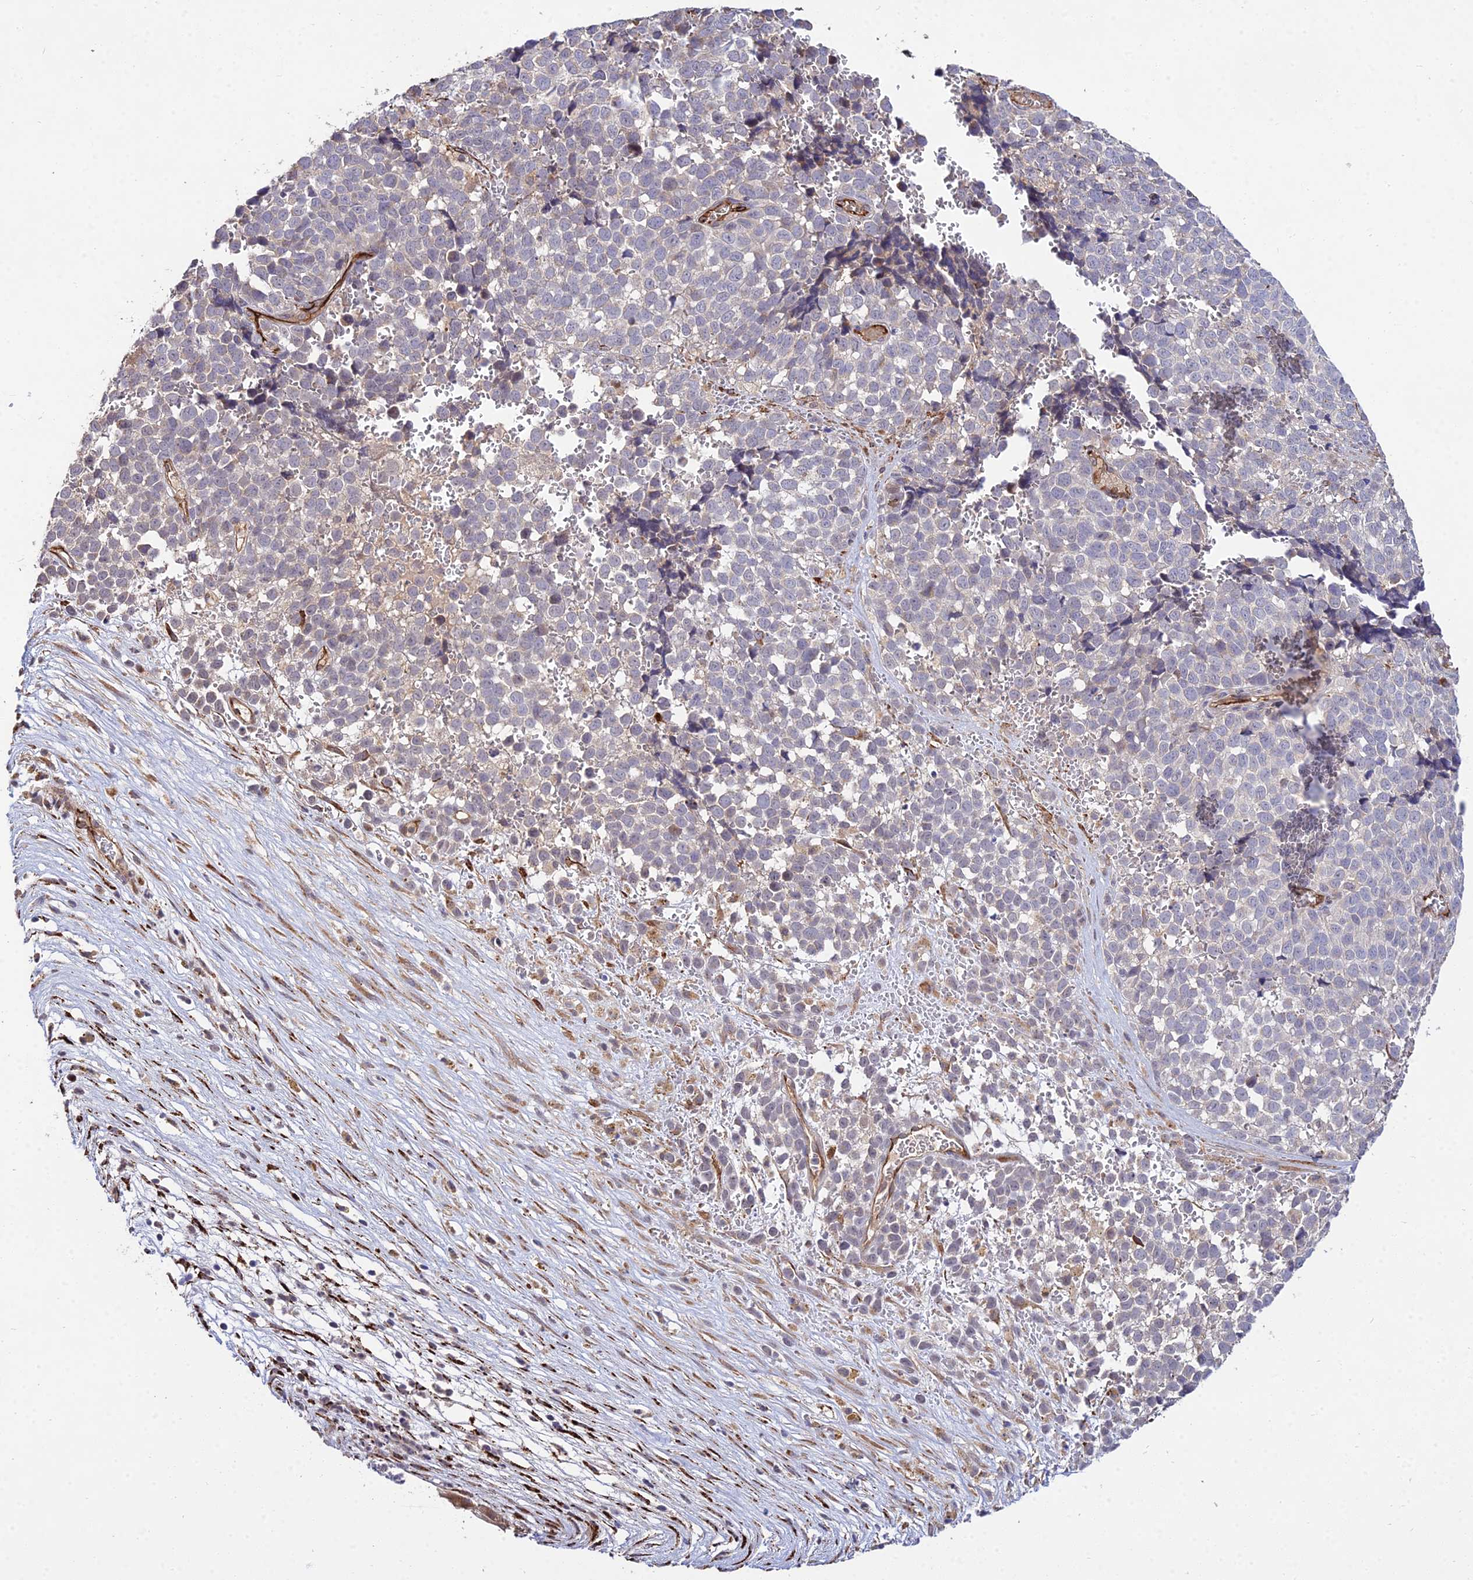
{"staining": {"intensity": "negative", "quantity": "none", "location": "none"}, "tissue": "melanoma", "cell_type": "Tumor cells", "image_type": "cancer", "snomed": [{"axis": "morphology", "description": "Malignant melanoma, NOS"}, {"axis": "topography", "description": "Nose, NOS"}], "caption": "High power microscopy histopathology image of an immunohistochemistry (IHC) histopathology image of melanoma, revealing no significant positivity in tumor cells.", "gene": "GRTP1", "patient": {"sex": "female", "age": 48}}